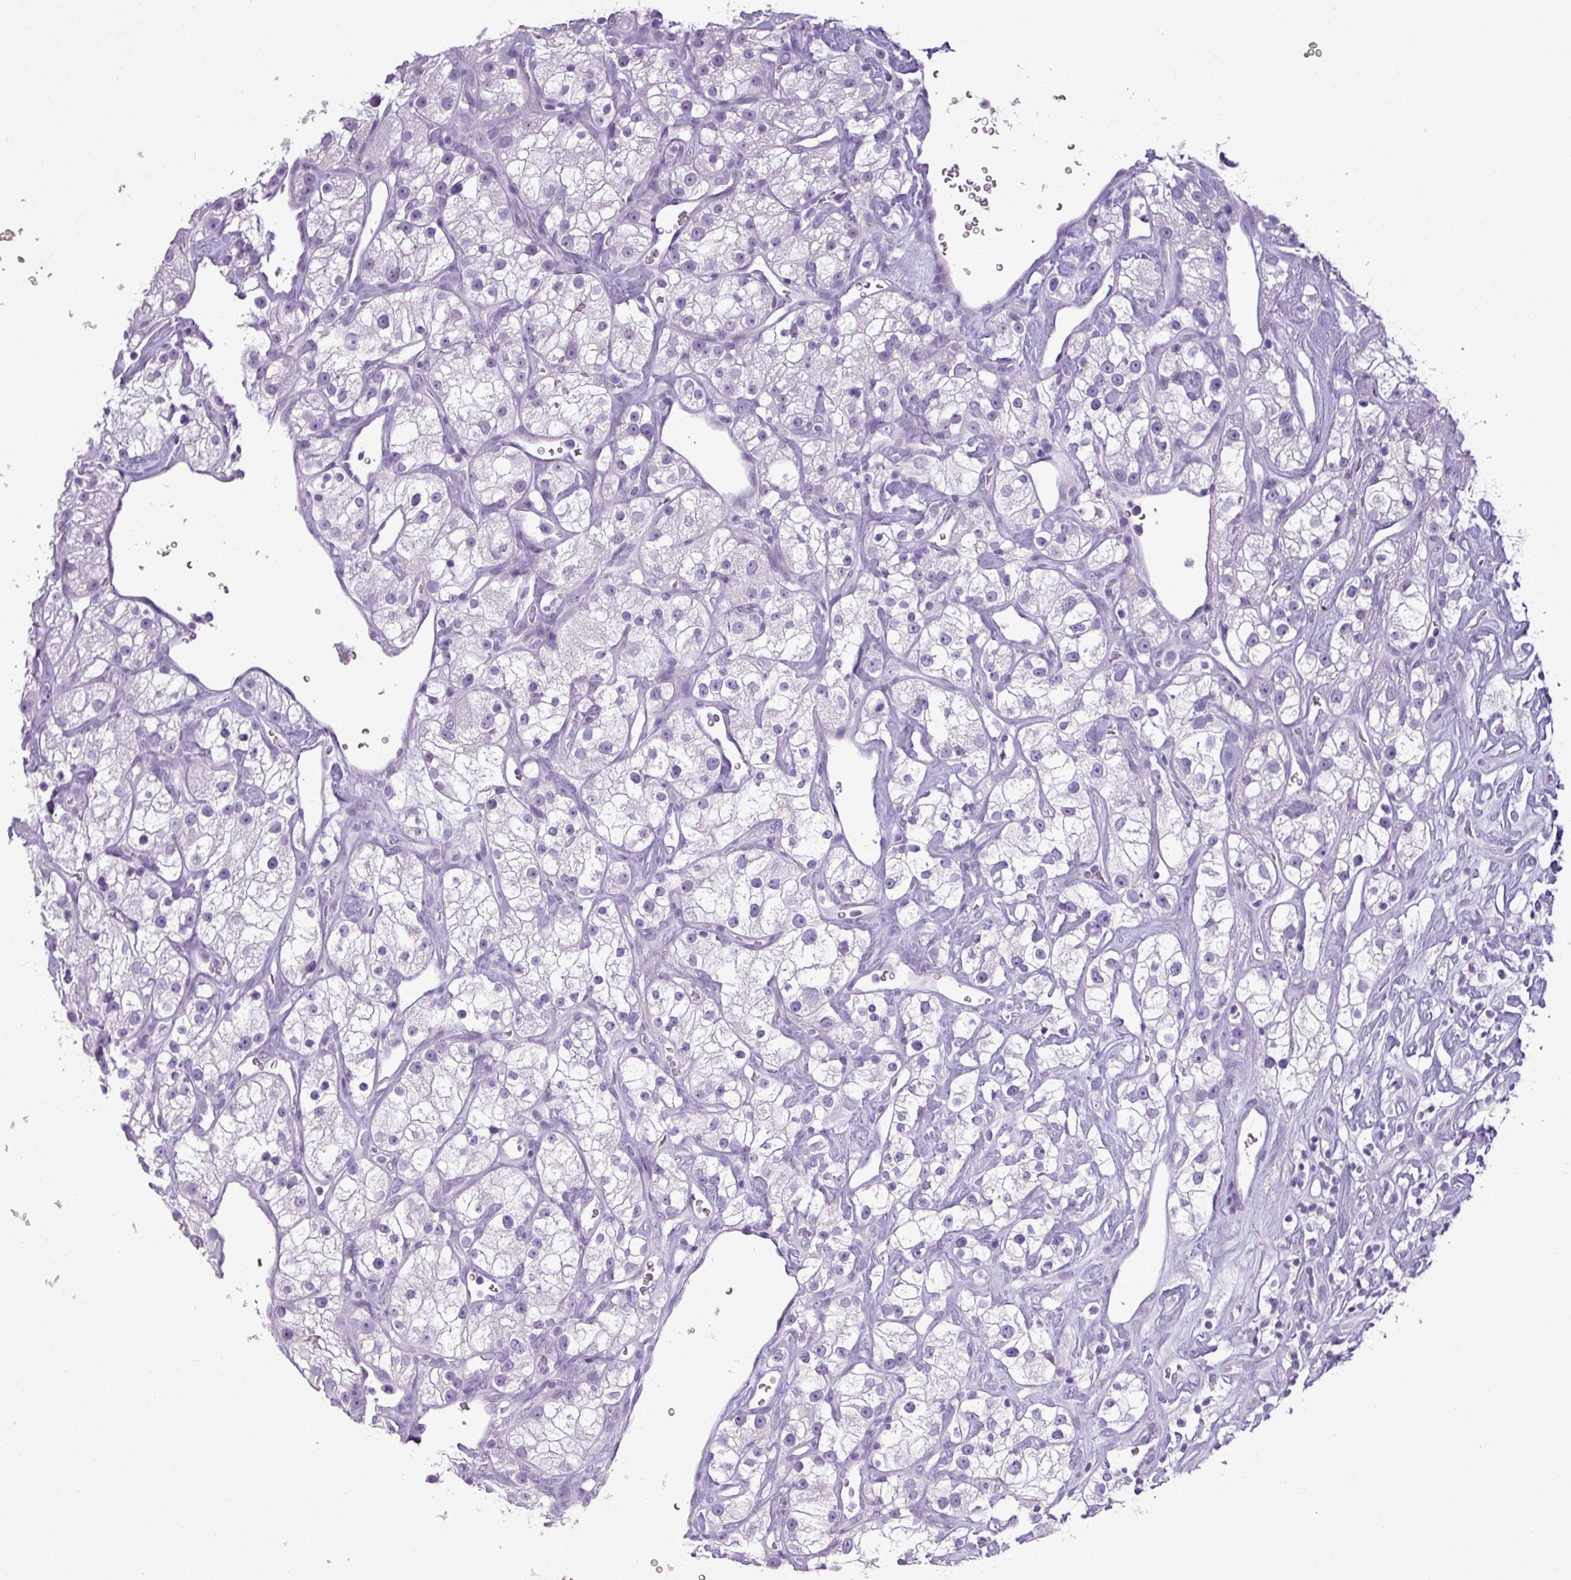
{"staining": {"intensity": "negative", "quantity": "none", "location": "none"}, "tissue": "renal cancer", "cell_type": "Tumor cells", "image_type": "cancer", "snomed": [{"axis": "morphology", "description": "Adenocarcinoma, NOS"}, {"axis": "topography", "description": "Kidney"}], "caption": "A high-resolution photomicrograph shows immunohistochemistry staining of renal adenocarcinoma, which reveals no significant expression in tumor cells.", "gene": "TMEM91", "patient": {"sex": "male", "age": 77}}